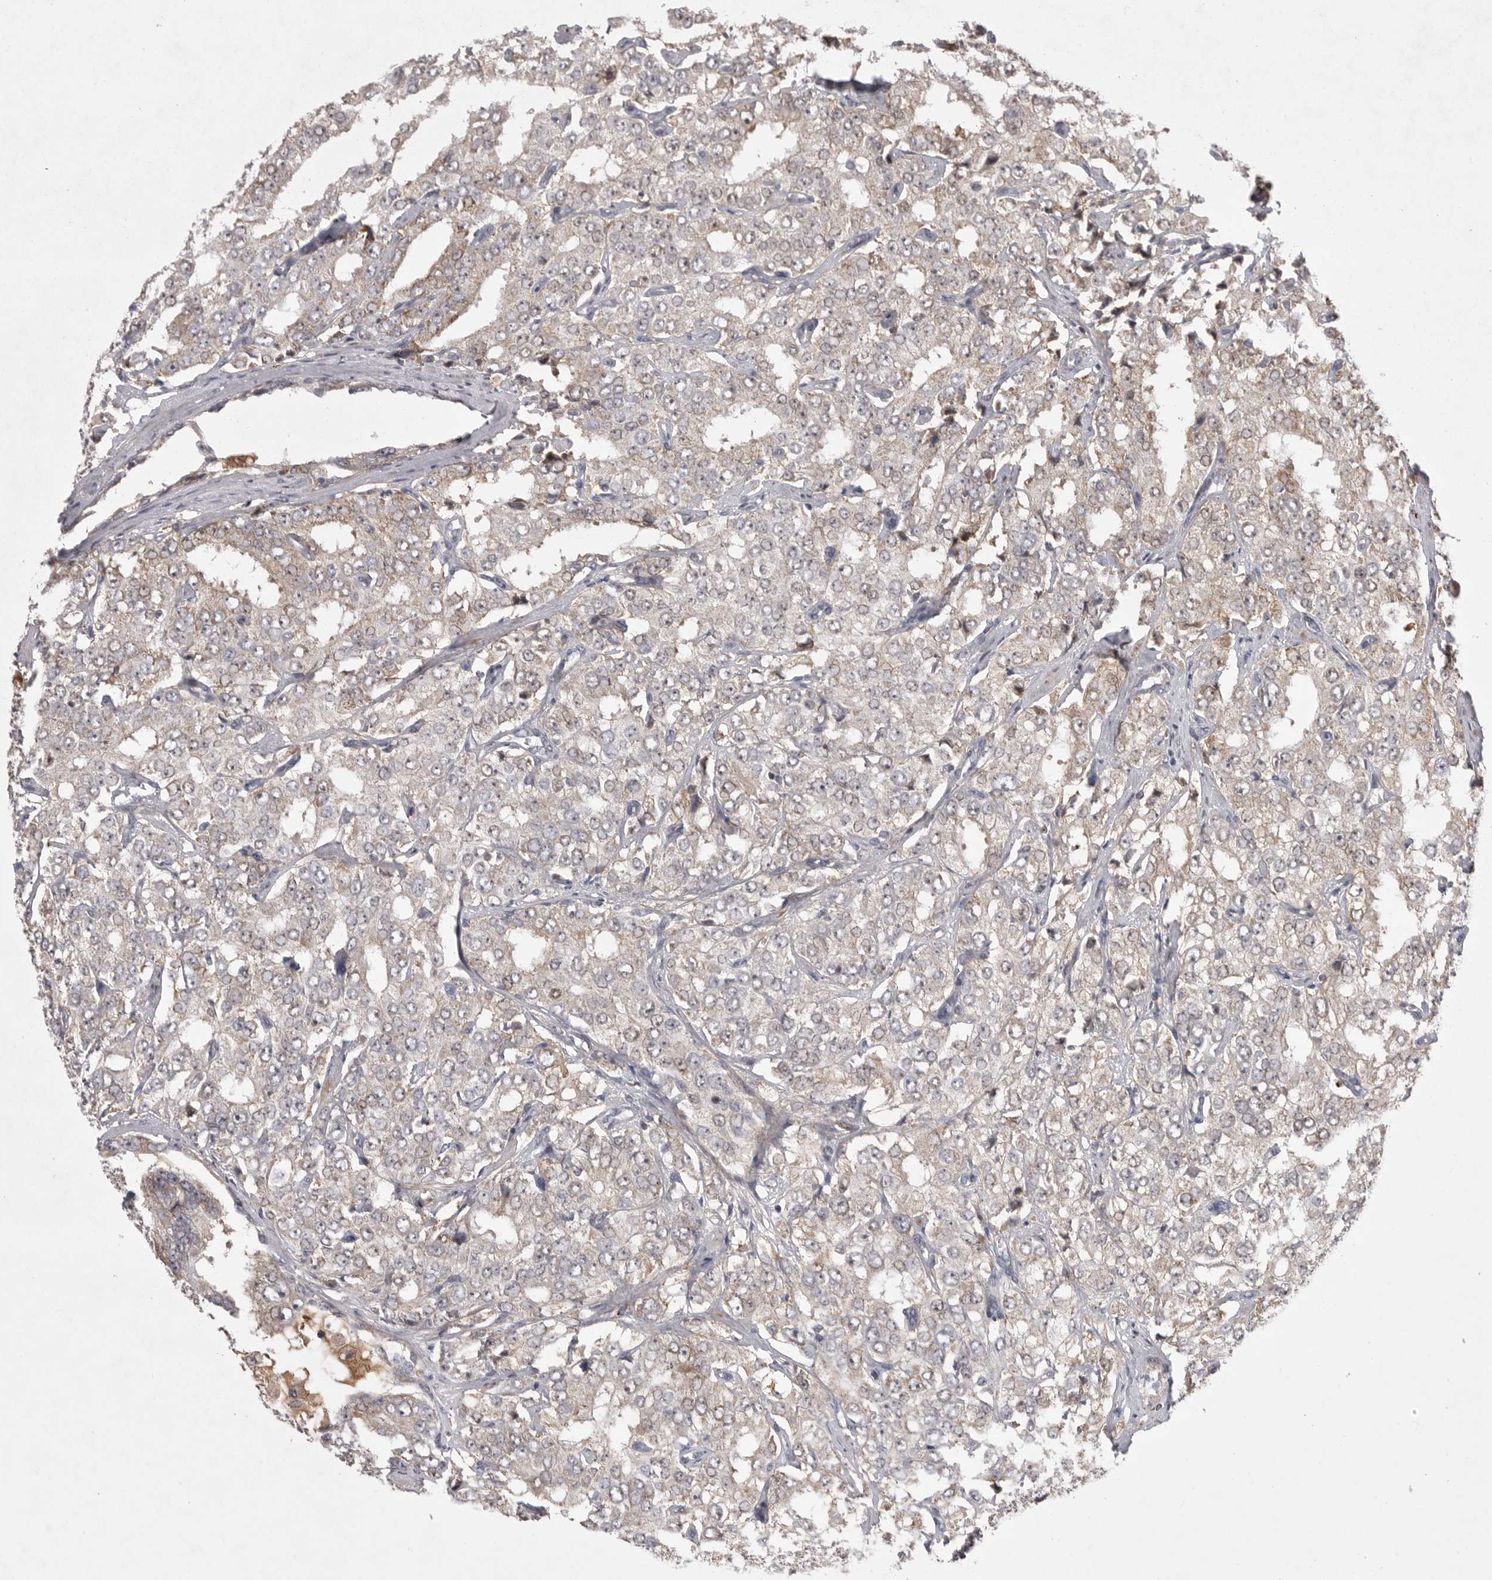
{"staining": {"intensity": "moderate", "quantity": "<25%", "location": "cytoplasmic/membranous"}, "tissue": "prostate cancer", "cell_type": "Tumor cells", "image_type": "cancer", "snomed": [{"axis": "morphology", "description": "Adenocarcinoma, High grade"}, {"axis": "topography", "description": "Prostate"}], "caption": "Tumor cells display moderate cytoplasmic/membranous staining in approximately <25% of cells in adenocarcinoma (high-grade) (prostate).", "gene": "KYAT3", "patient": {"sex": "male", "age": 58}}